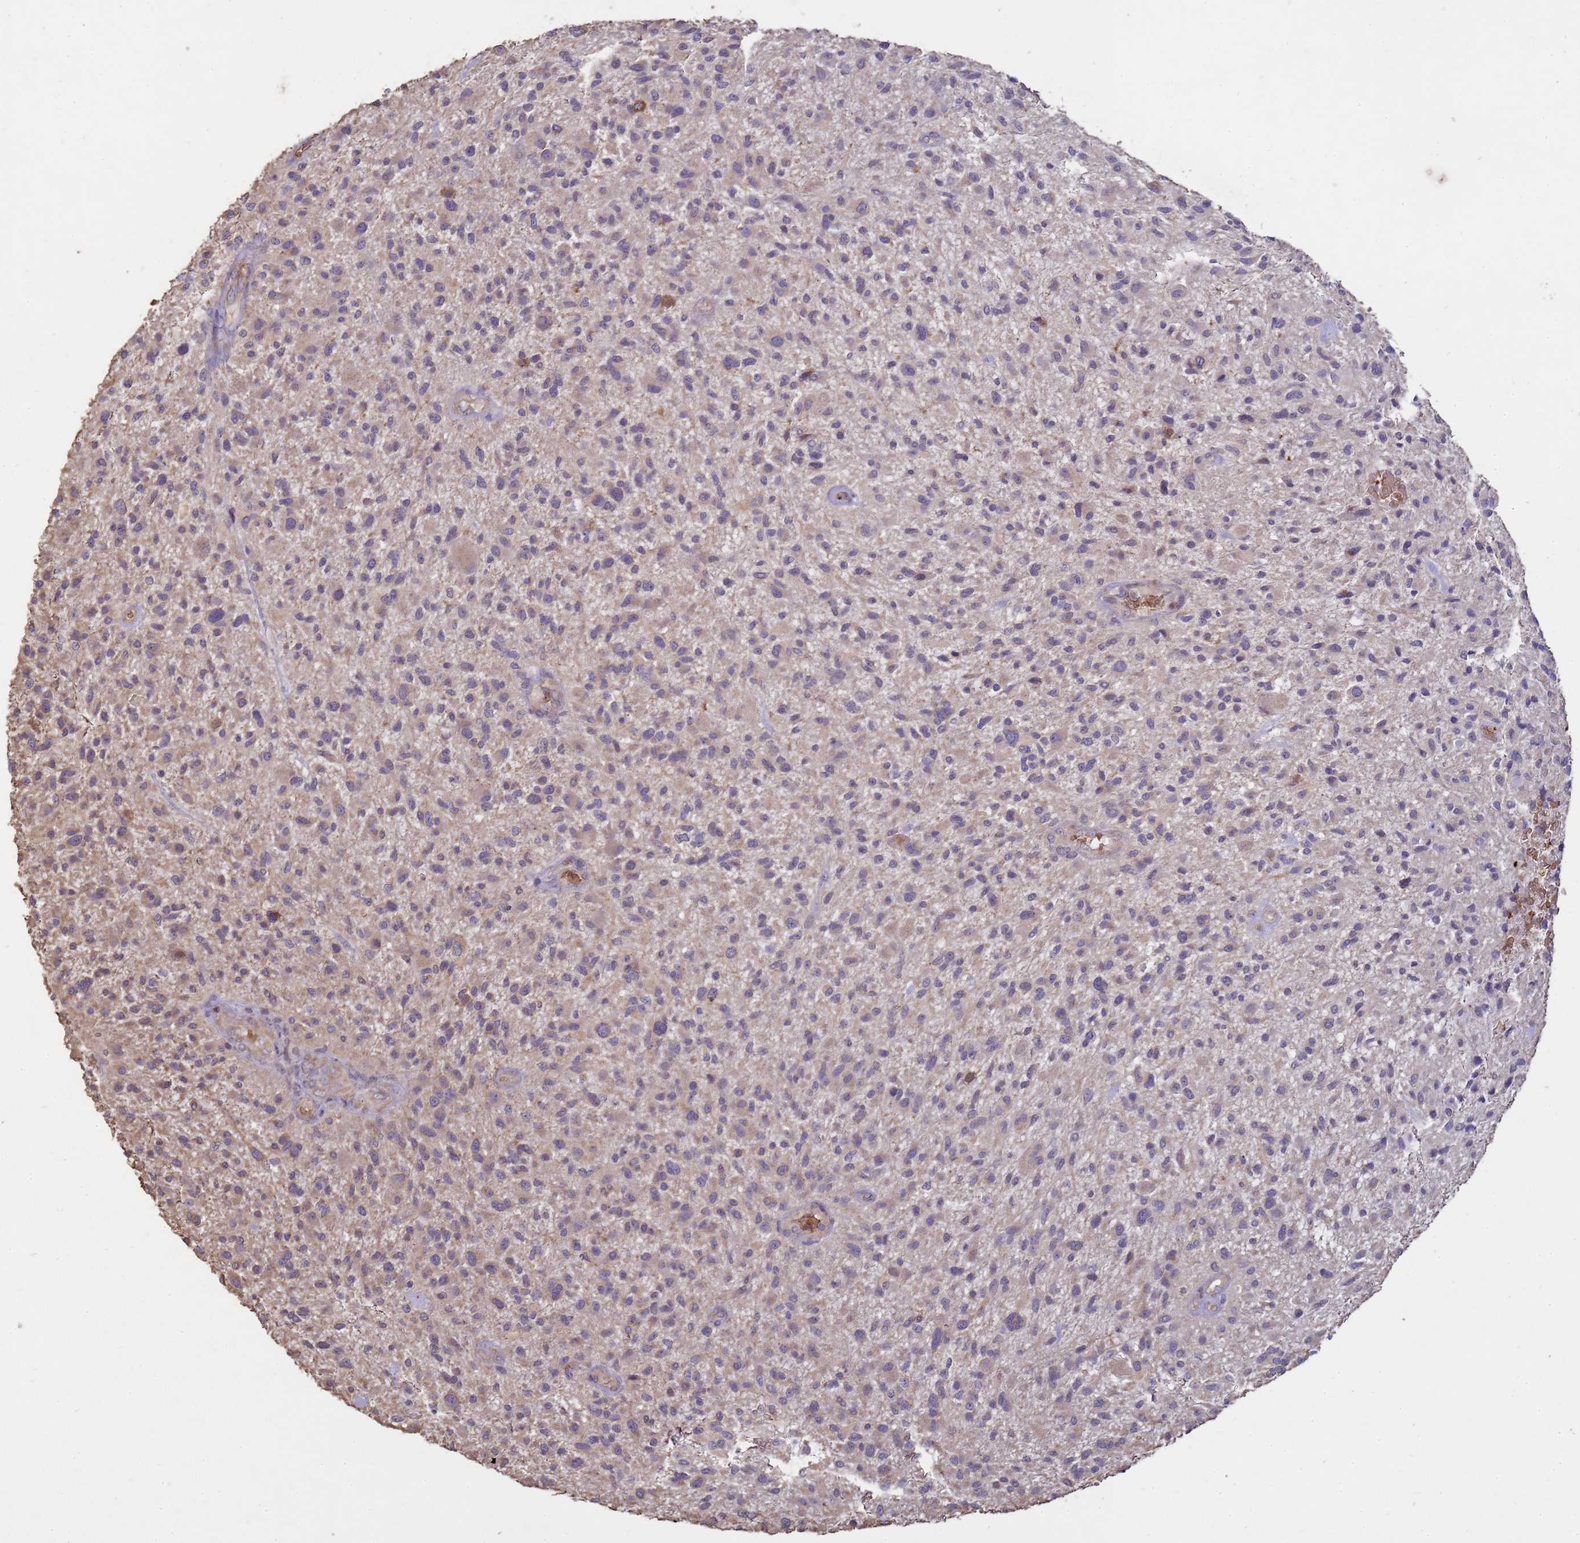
{"staining": {"intensity": "weak", "quantity": "25%-75%", "location": "cytoplasmic/membranous"}, "tissue": "glioma", "cell_type": "Tumor cells", "image_type": "cancer", "snomed": [{"axis": "morphology", "description": "Glioma, malignant, High grade"}, {"axis": "topography", "description": "Brain"}], "caption": "A micrograph showing weak cytoplasmic/membranous expression in about 25%-75% of tumor cells in glioma, as visualized by brown immunohistochemical staining.", "gene": "SGIP1", "patient": {"sex": "male", "age": 47}}